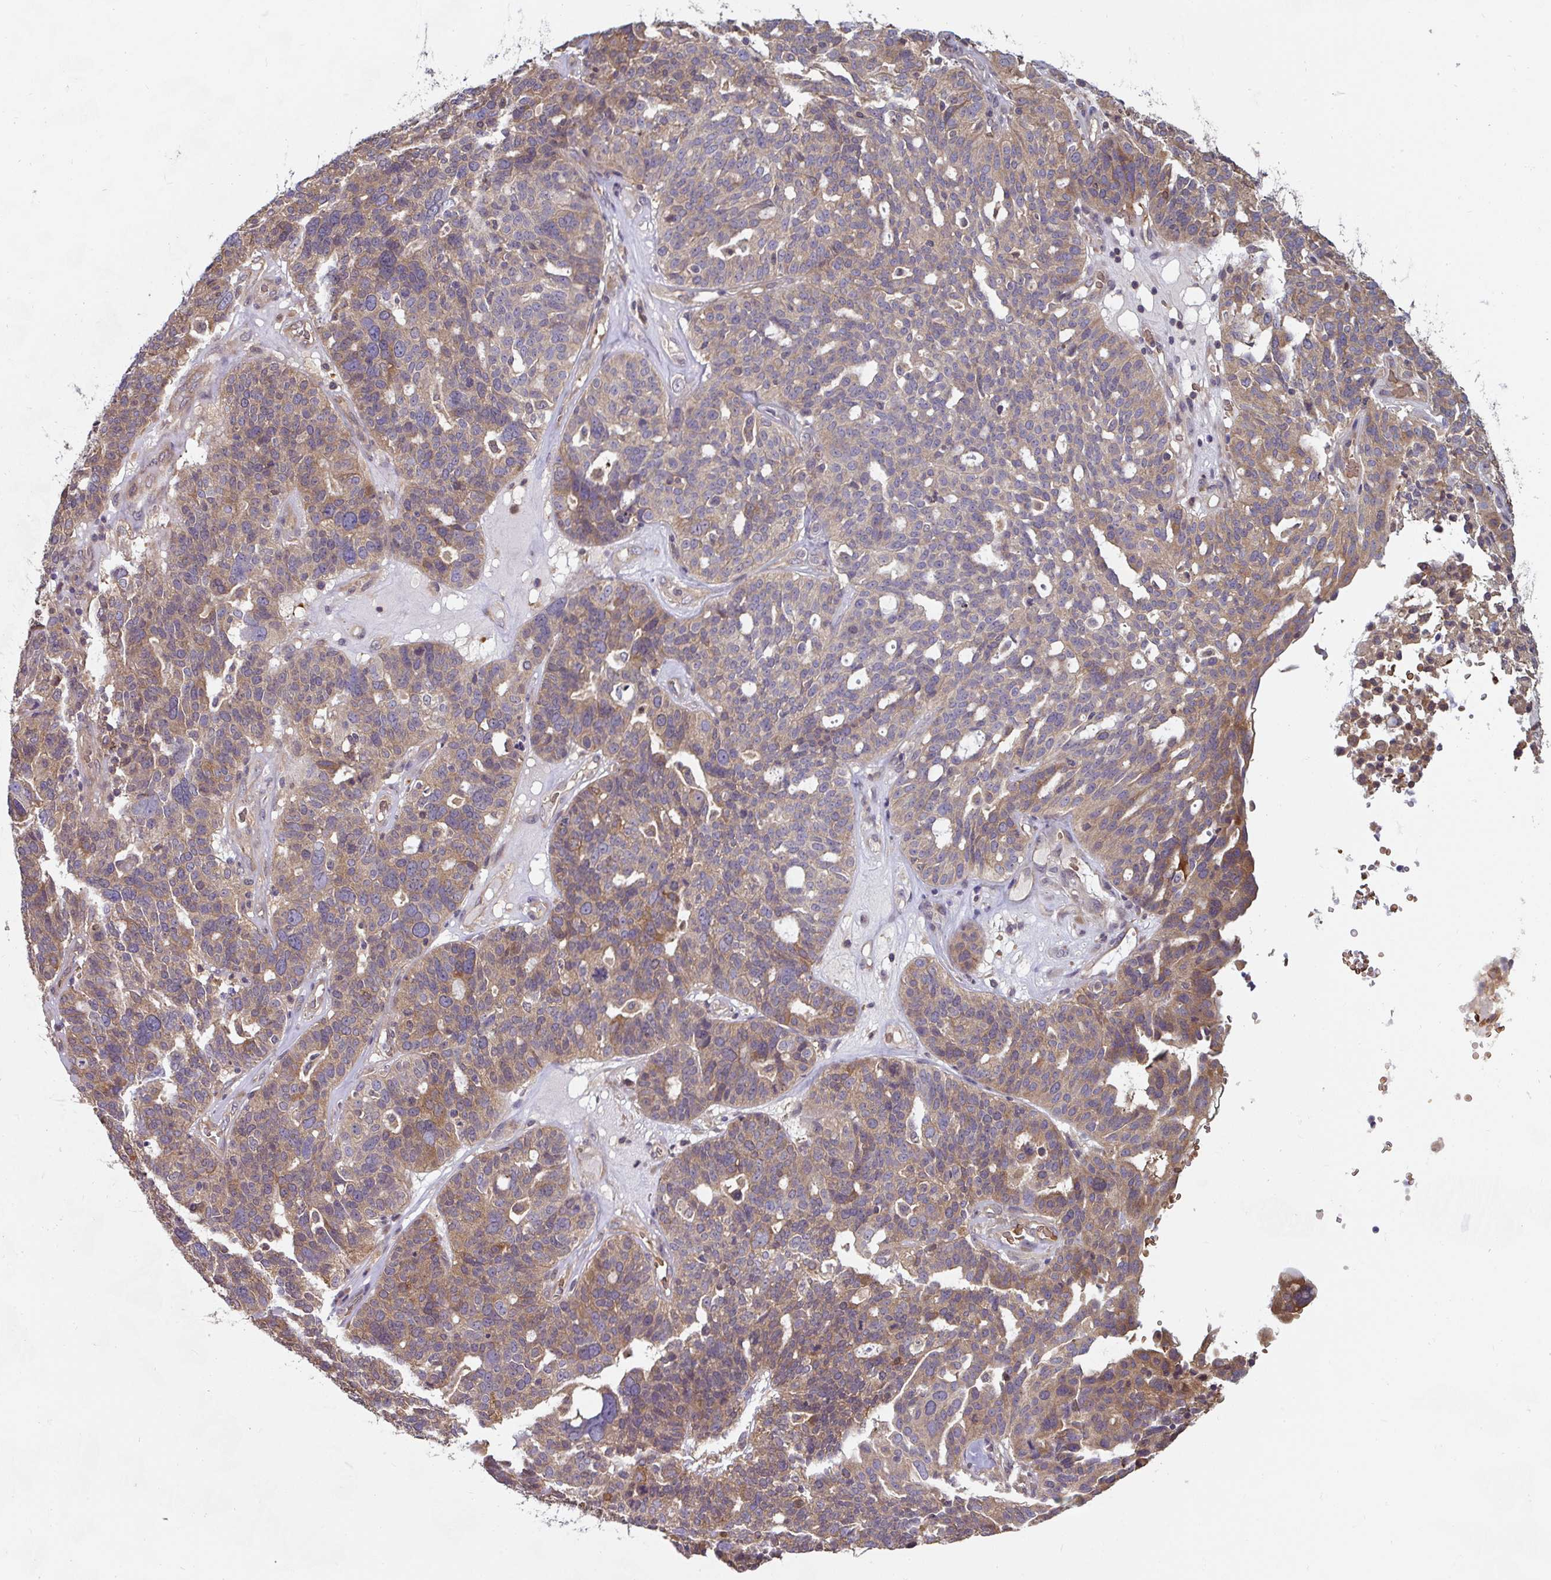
{"staining": {"intensity": "moderate", "quantity": "25%-75%", "location": "cytoplasmic/membranous"}, "tissue": "ovarian cancer", "cell_type": "Tumor cells", "image_type": "cancer", "snomed": [{"axis": "morphology", "description": "Cystadenocarcinoma, serous, NOS"}, {"axis": "topography", "description": "Ovary"}], "caption": "An image of human serous cystadenocarcinoma (ovarian) stained for a protein displays moderate cytoplasmic/membranous brown staining in tumor cells. (IHC, brightfield microscopy, high magnification).", "gene": "ST13", "patient": {"sex": "female", "age": 59}}